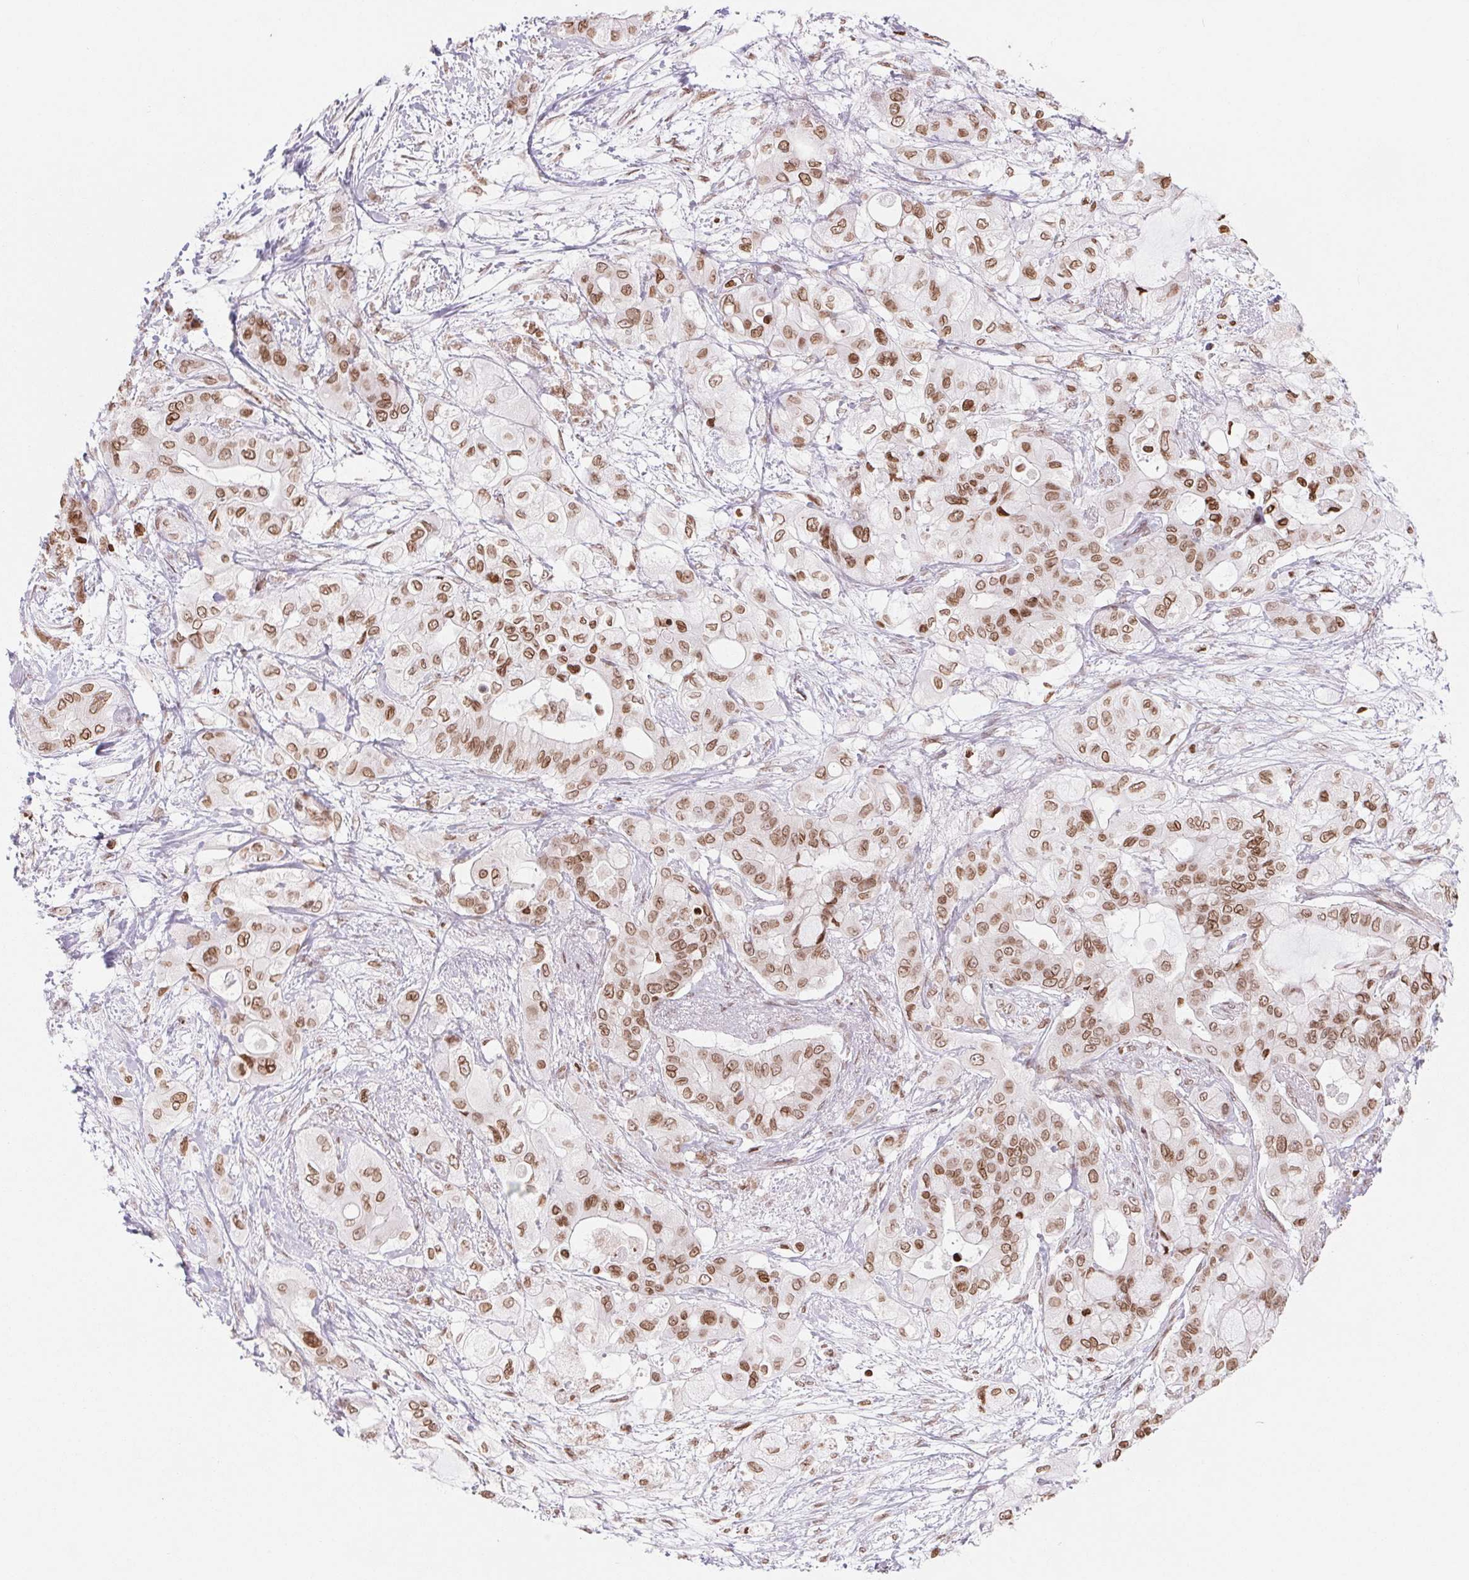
{"staining": {"intensity": "moderate", "quantity": ">75%", "location": "cytoplasmic/membranous,nuclear"}, "tissue": "pancreatic cancer", "cell_type": "Tumor cells", "image_type": "cancer", "snomed": [{"axis": "morphology", "description": "Adenocarcinoma, NOS"}, {"axis": "topography", "description": "Pancreas"}], "caption": "Protein staining by IHC reveals moderate cytoplasmic/membranous and nuclear positivity in about >75% of tumor cells in pancreatic adenocarcinoma.", "gene": "SMIM12", "patient": {"sex": "male", "age": 71}}